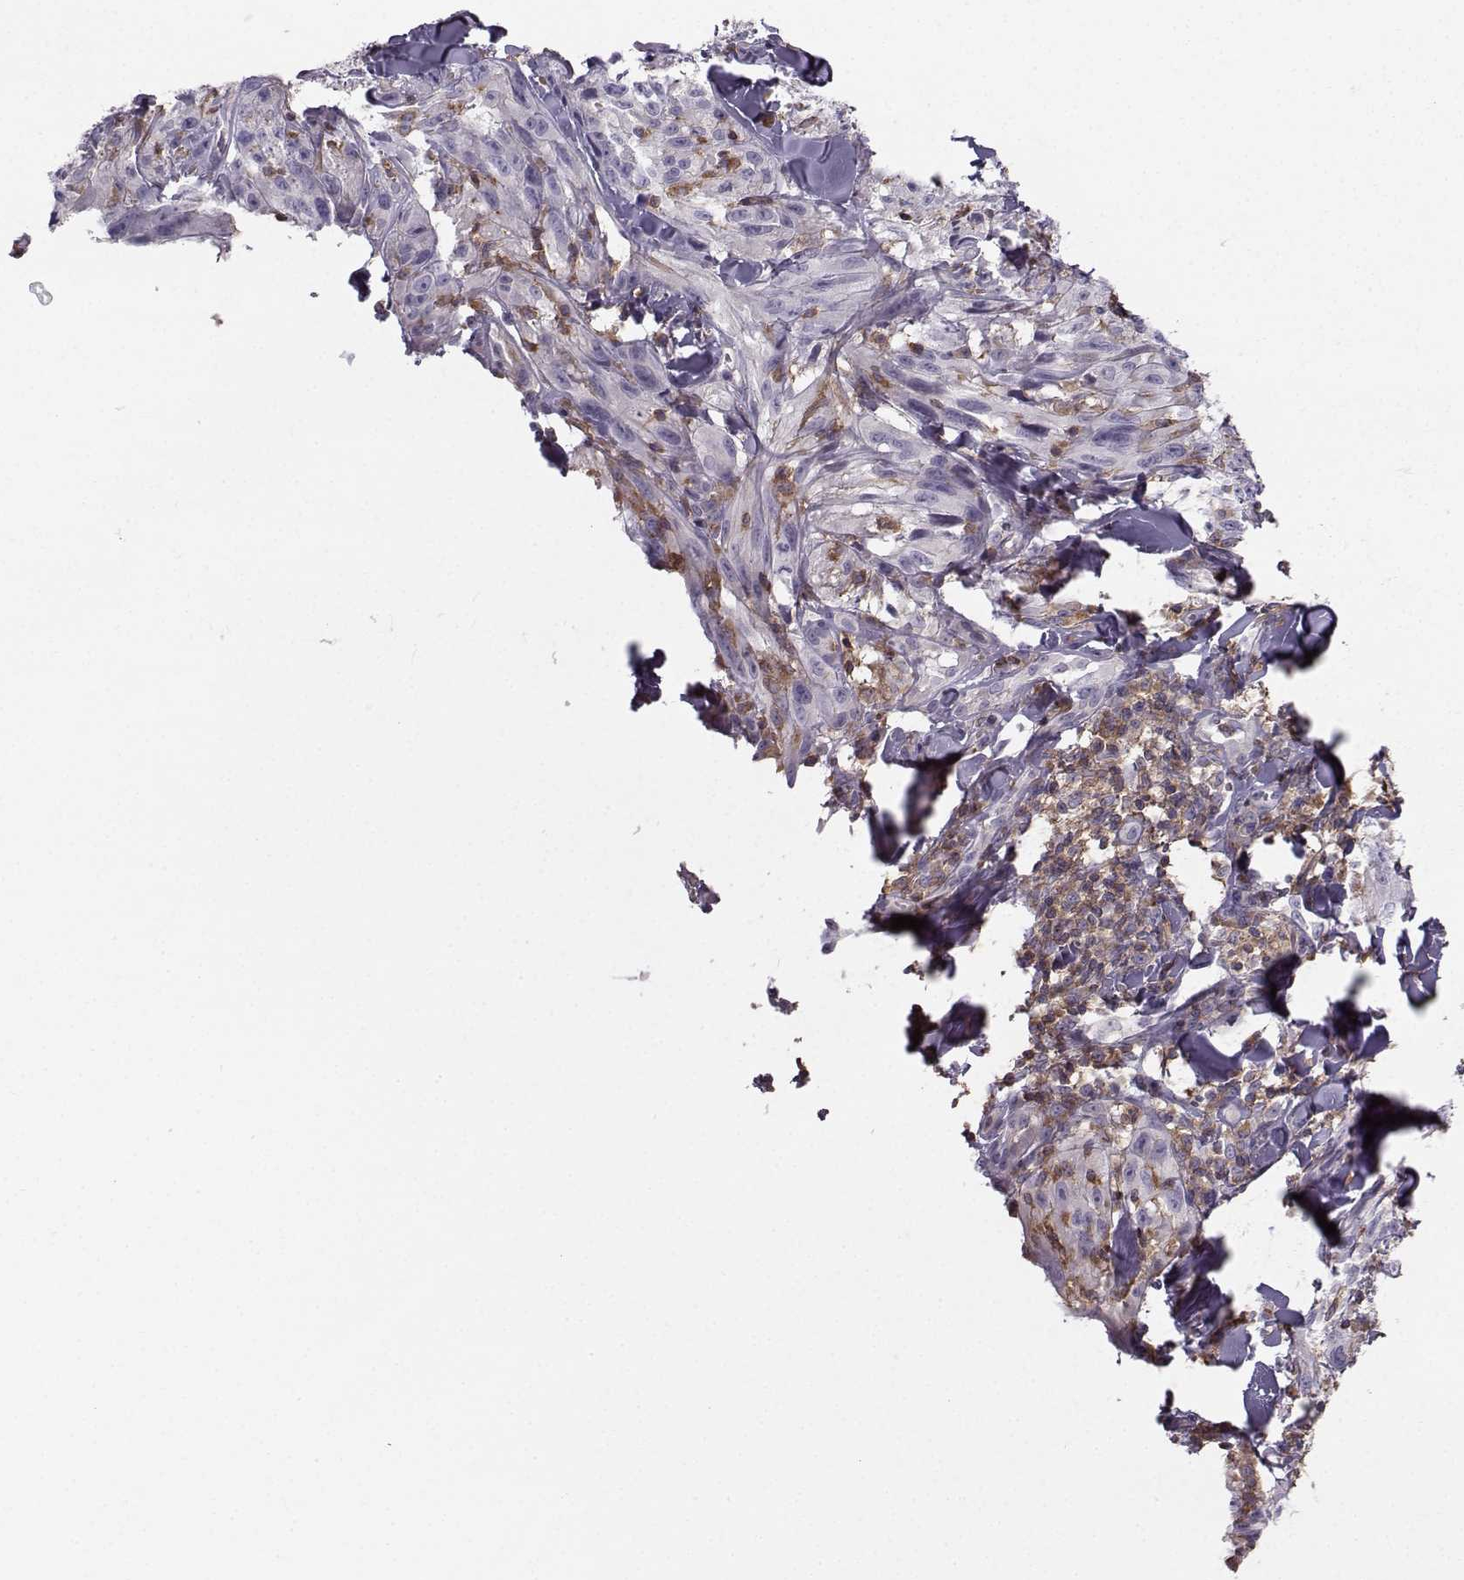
{"staining": {"intensity": "negative", "quantity": "none", "location": "none"}, "tissue": "melanoma", "cell_type": "Tumor cells", "image_type": "cancer", "snomed": [{"axis": "morphology", "description": "Malignant melanoma, NOS"}, {"axis": "topography", "description": "Skin"}], "caption": "Image shows no significant protein positivity in tumor cells of malignant melanoma.", "gene": "ZBTB32", "patient": {"sex": "male", "age": 67}}